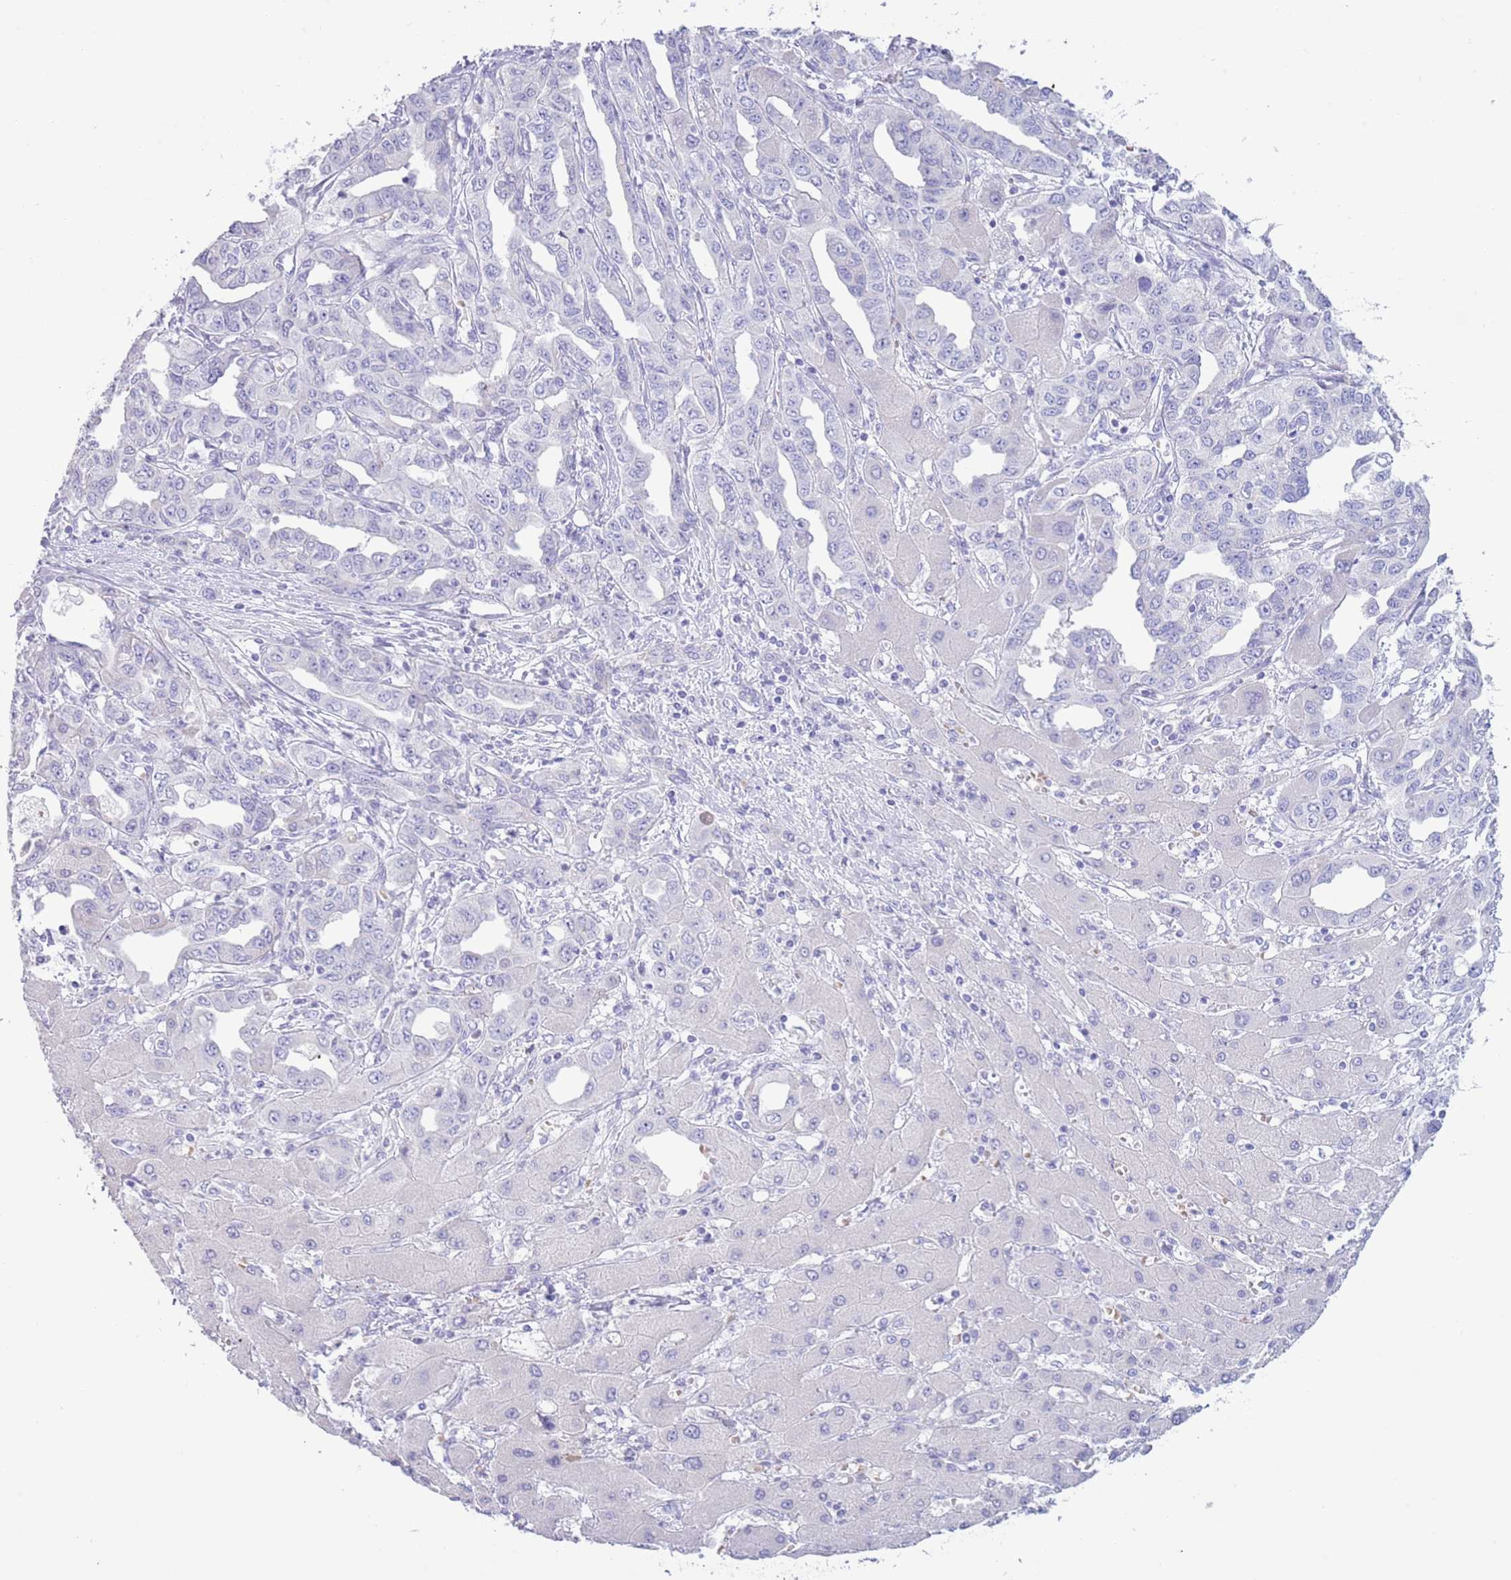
{"staining": {"intensity": "negative", "quantity": "none", "location": "none"}, "tissue": "liver cancer", "cell_type": "Tumor cells", "image_type": "cancer", "snomed": [{"axis": "morphology", "description": "Cholangiocarcinoma"}, {"axis": "topography", "description": "Liver"}], "caption": "IHC image of human liver cancer (cholangiocarcinoma) stained for a protein (brown), which demonstrates no staining in tumor cells. (Brightfield microscopy of DAB (3,3'-diaminobenzidine) IHC at high magnification).", "gene": "ACR", "patient": {"sex": "male", "age": 59}}